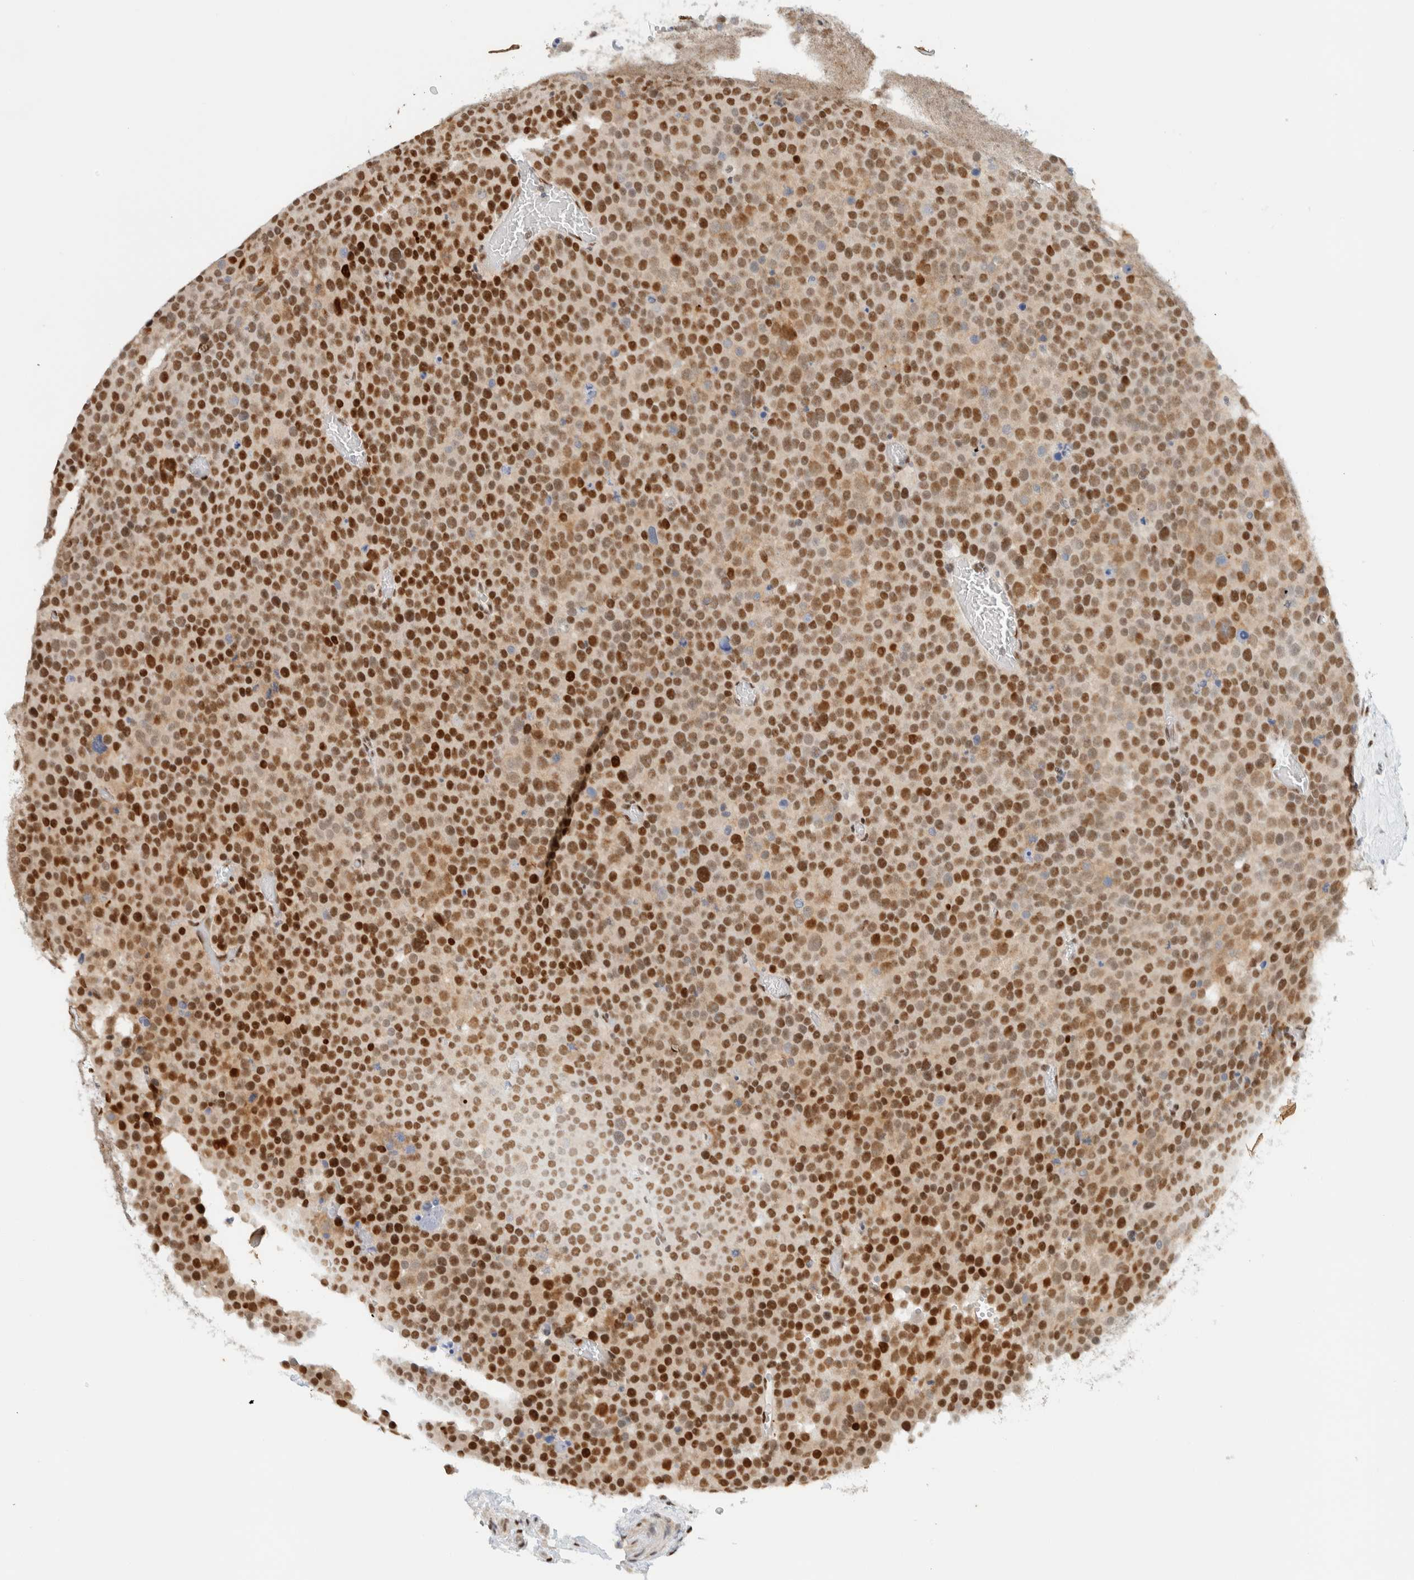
{"staining": {"intensity": "strong", "quantity": ">75%", "location": "nuclear"}, "tissue": "testis cancer", "cell_type": "Tumor cells", "image_type": "cancer", "snomed": [{"axis": "morphology", "description": "Seminoma, NOS"}, {"axis": "topography", "description": "Testis"}], "caption": "Brown immunohistochemical staining in testis seminoma shows strong nuclear expression in approximately >75% of tumor cells.", "gene": "ZNF683", "patient": {"sex": "male", "age": 71}}